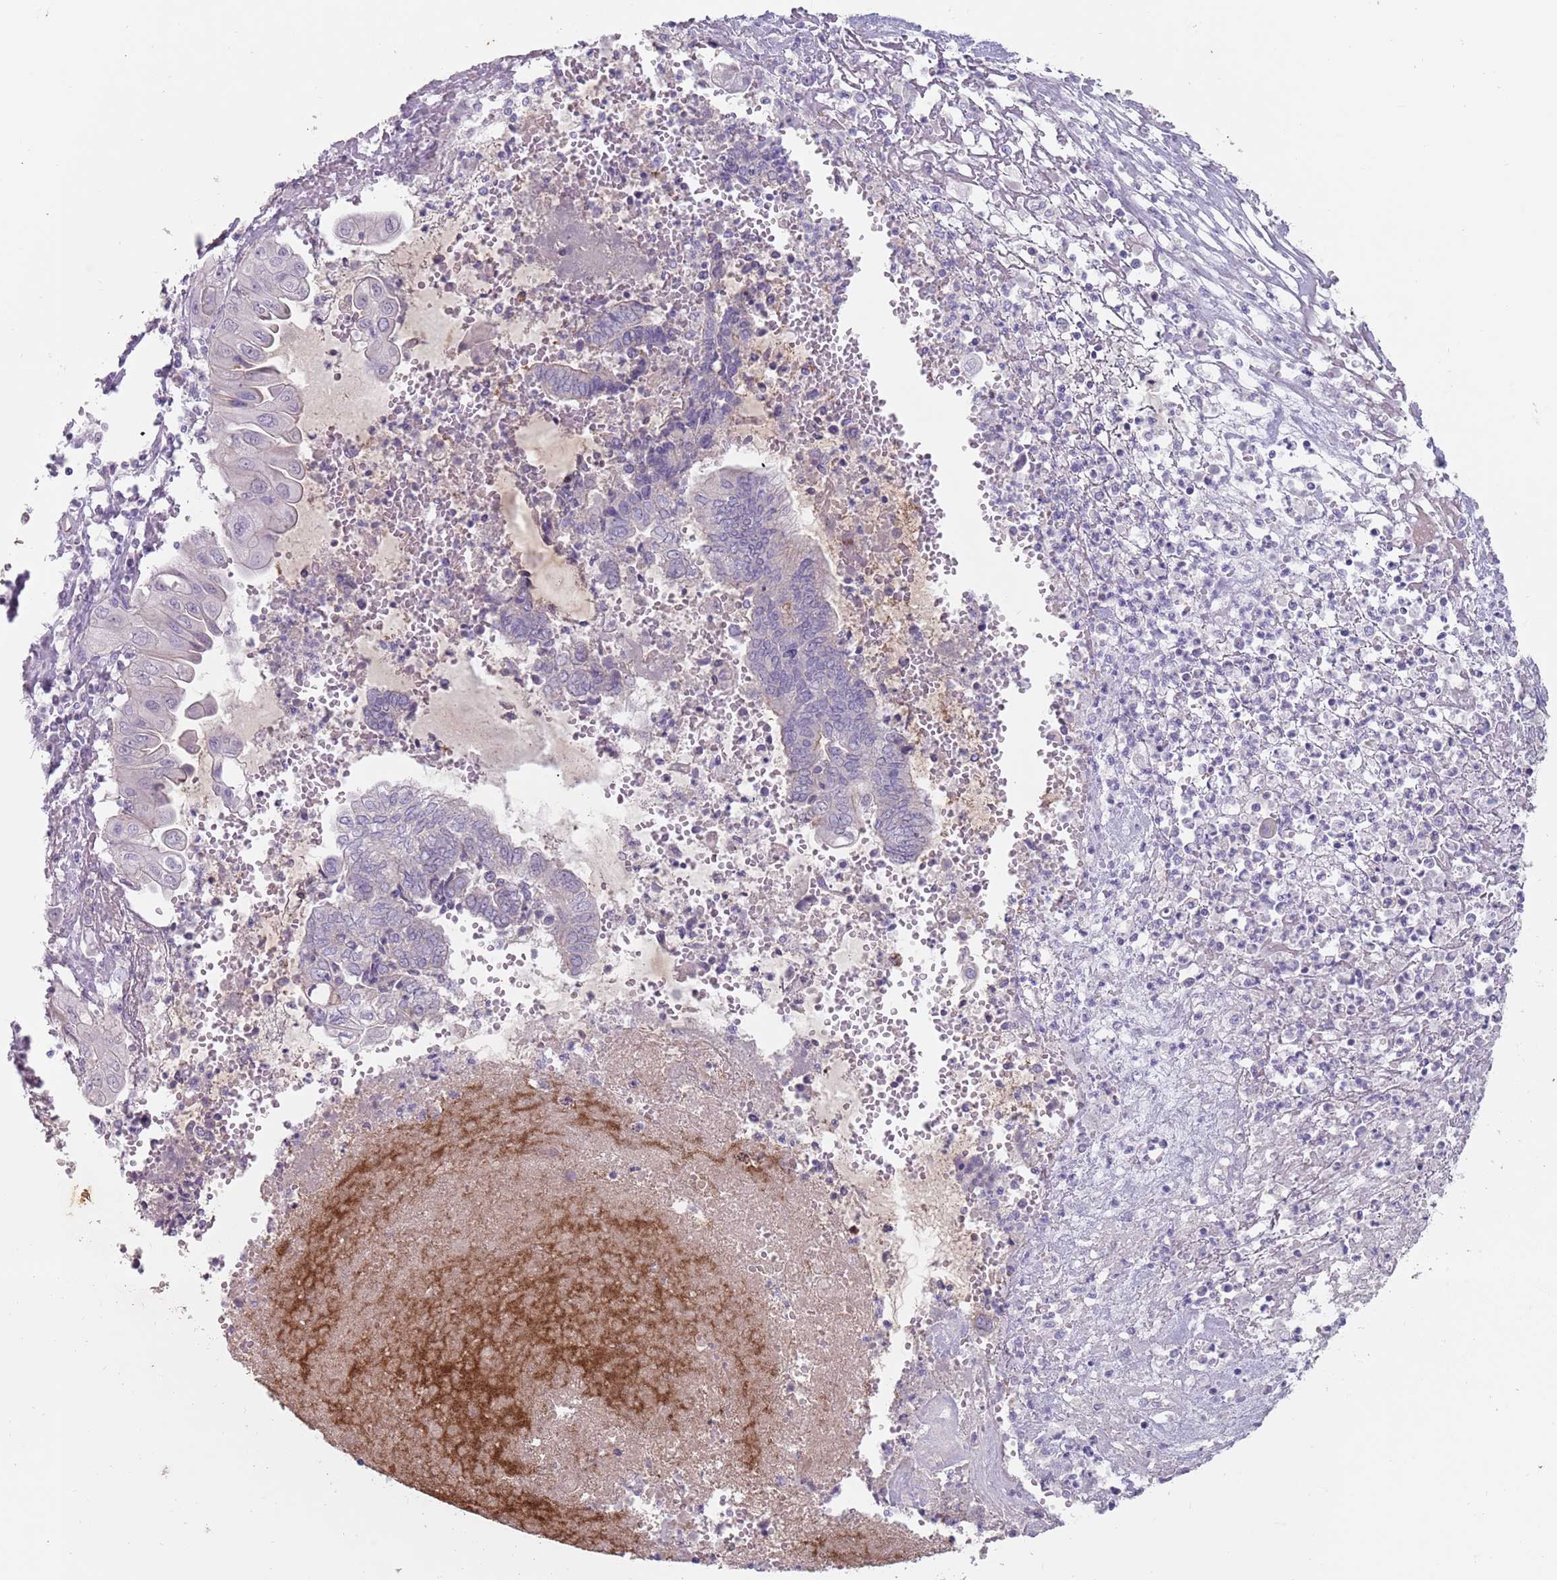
{"staining": {"intensity": "negative", "quantity": "none", "location": "none"}, "tissue": "endometrial cancer", "cell_type": "Tumor cells", "image_type": "cancer", "snomed": [{"axis": "morphology", "description": "Adenocarcinoma, NOS"}, {"axis": "topography", "description": "Uterus"}, {"axis": "topography", "description": "Endometrium"}], "caption": "Human endometrial cancer (adenocarcinoma) stained for a protein using immunohistochemistry exhibits no staining in tumor cells.", "gene": "STYK1", "patient": {"sex": "female", "age": 70}}